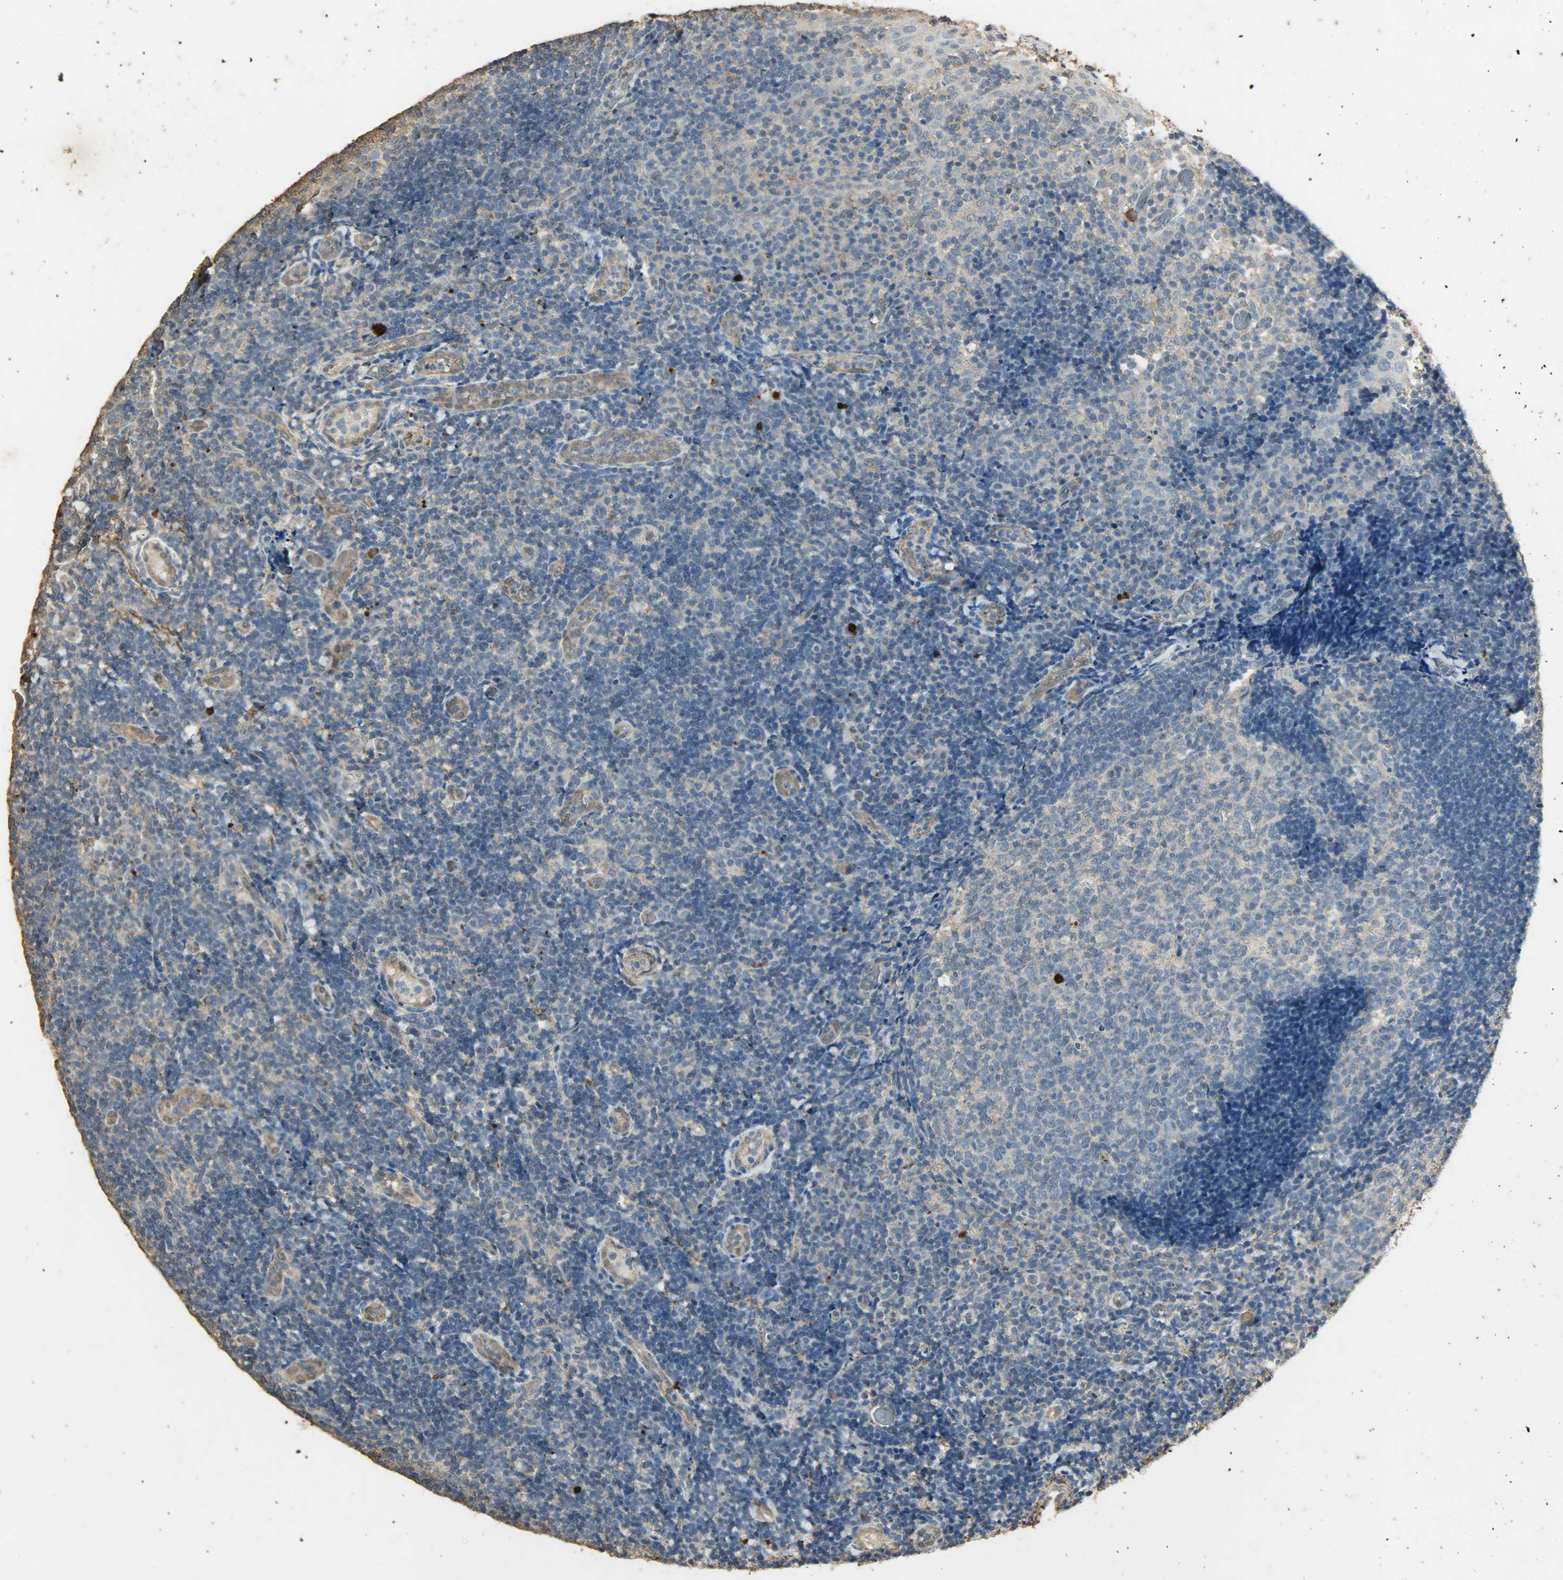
{"staining": {"intensity": "weak", "quantity": "25%-75%", "location": "cytoplasmic/membranous"}, "tissue": "tonsil", "cell_type": "Germinal center cells", "image_type": "normal", "snomed": [{"axis": "morphology", "description": "Normal tissue, NOS"}, {"axis": "topography", "description": "Tonsil"}], "caption": "This image exhibits IHC staining of unremarkable human tonsil, with low weak cytoplasmic/membranous expression in approximately 25%-75% of germinal center cells.", "gene": "ASB9", "patient": {"sex": "female", "age": 40}}